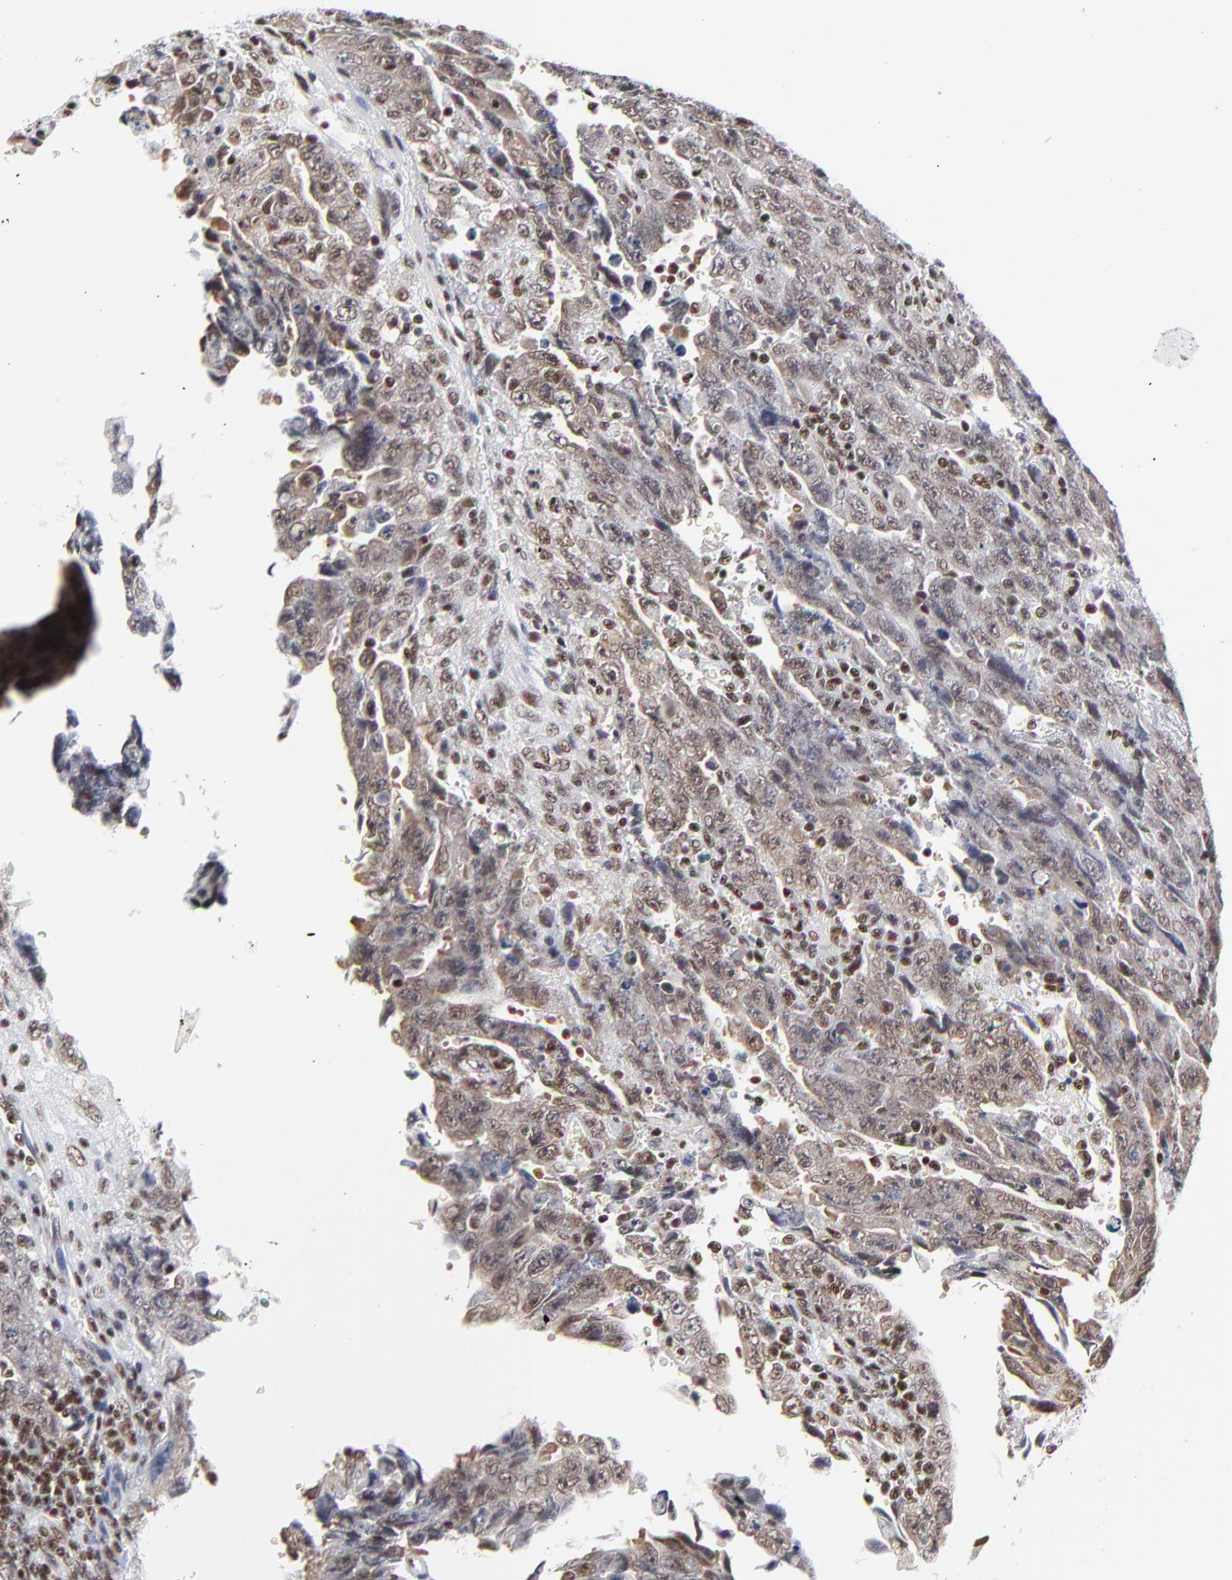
{"staining": {"intensity": "moderate", "quantity": "25%-75%", "location": "cytoplasmic/membranous,nuclear"}, "tissue": "testis cancer", "cell_type": "Tumor cells", "image_type": "cancer", "snomed": [{"axis": "morphology", "description": "Carcinoma, Embryonal, NOS"}, {"axis": "topography", "description": "Testis"}], "caption": "Tumor cells reveal medium levels of moderate cytoplasmic/membranous and nuclear positivity in approximately 25%-75% of cells in embryonal carcinoma (testis).", "gene": "CREB1", "patient": {"sex": "male", "age": 28}}